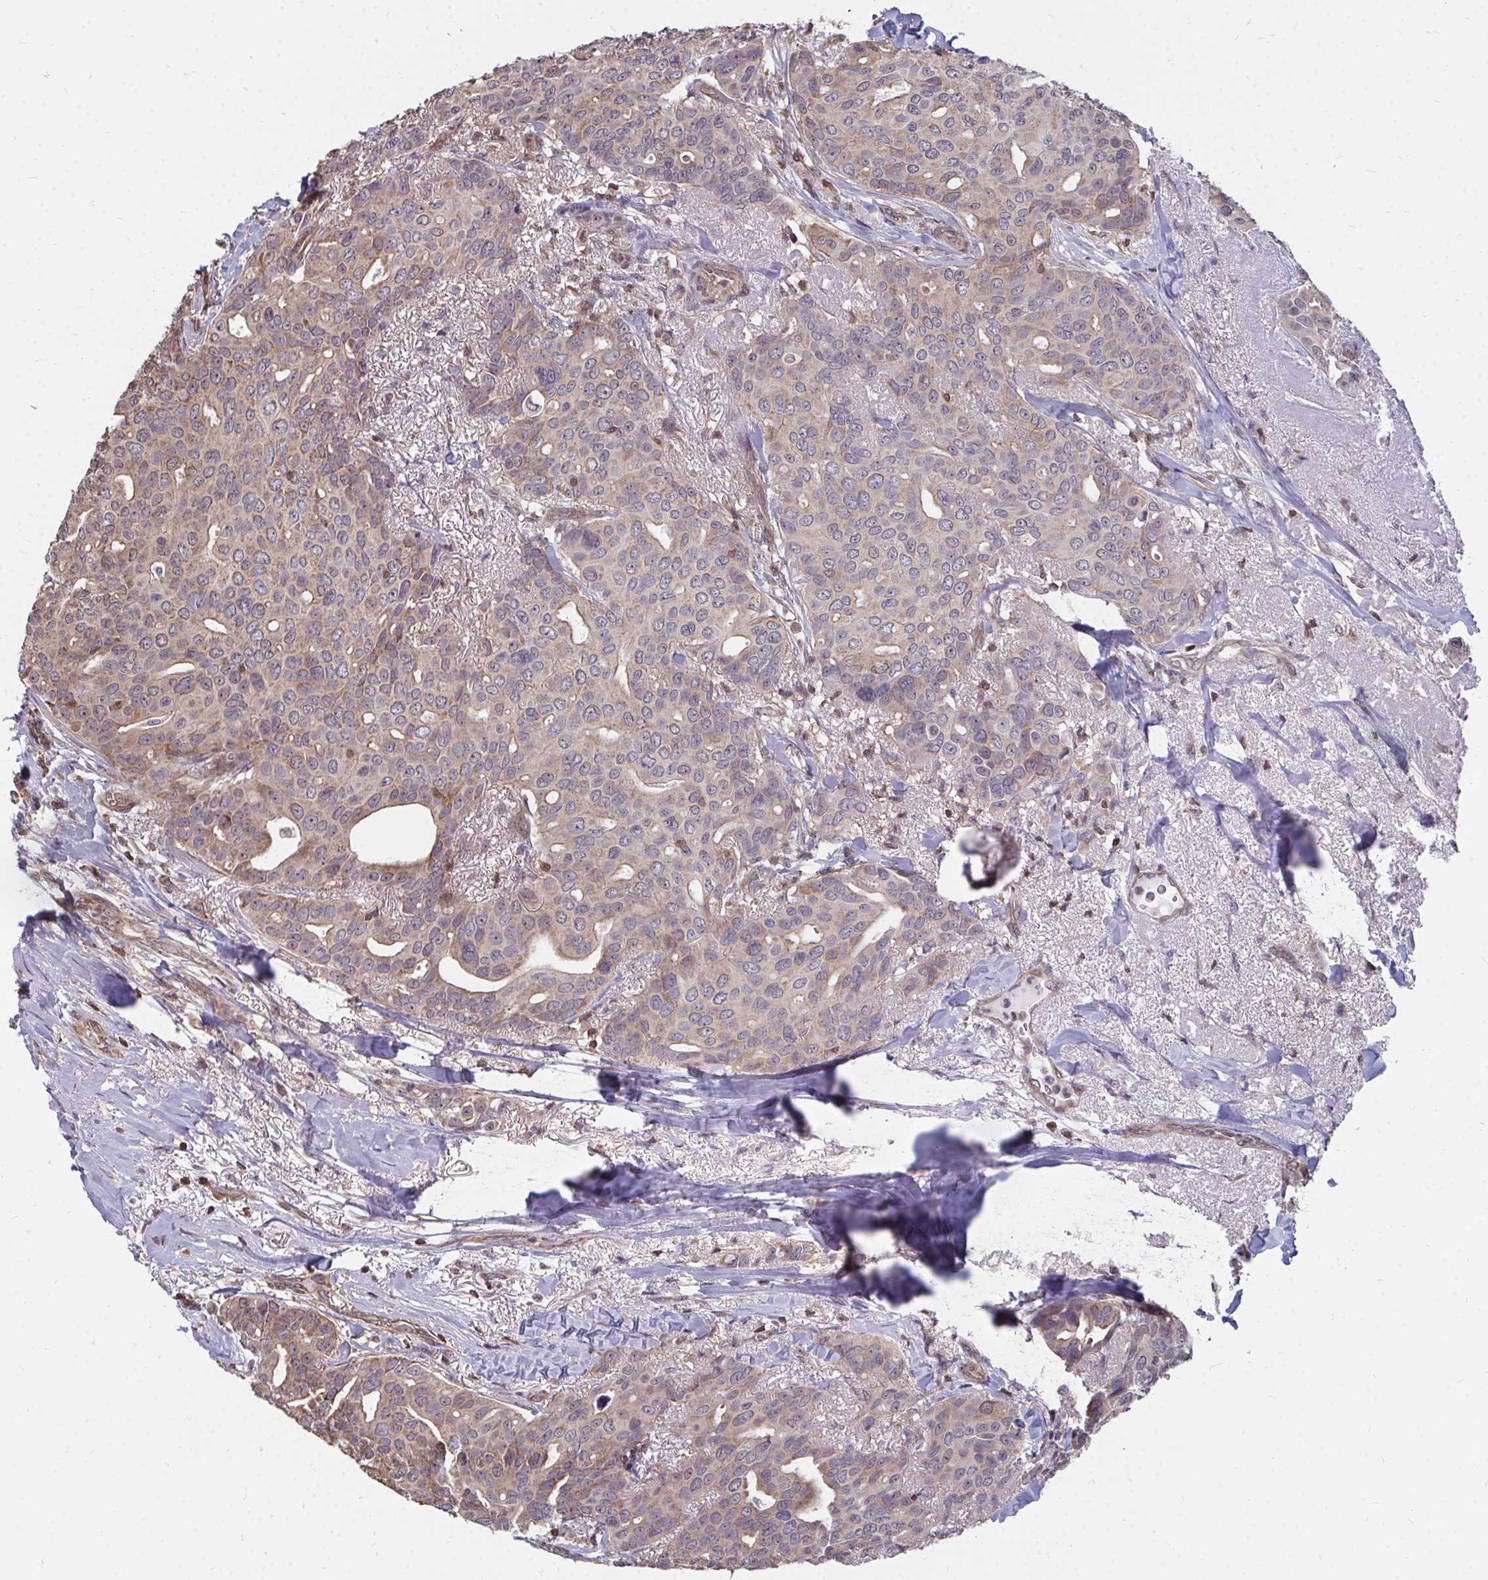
{"staining": {"intensity": "weak", "quantity": "<25%", "location": "cytoplasmic/membranous"}, "tissue": "breast cancer", "cell_type": "Tumor cells", "image_type": "cancer", "snomed": [{"axis": "morphology", "description": "Duct carcinoma"}, {"axis": "topography", "description": "Breast"}], "caption": "Immunohistochemistry image of neoplastic tissue: breast cancer stained with DAB demonstrates no significant protein expression in tumor cells. (Stains: DAB immunohistochemistry (IHC) with hematoxylin counter stain, Microscopy: brightfield microscopy at high magnification).", "gene": "DNAJA2", "patient": {"sex": "female", "age": 54}}